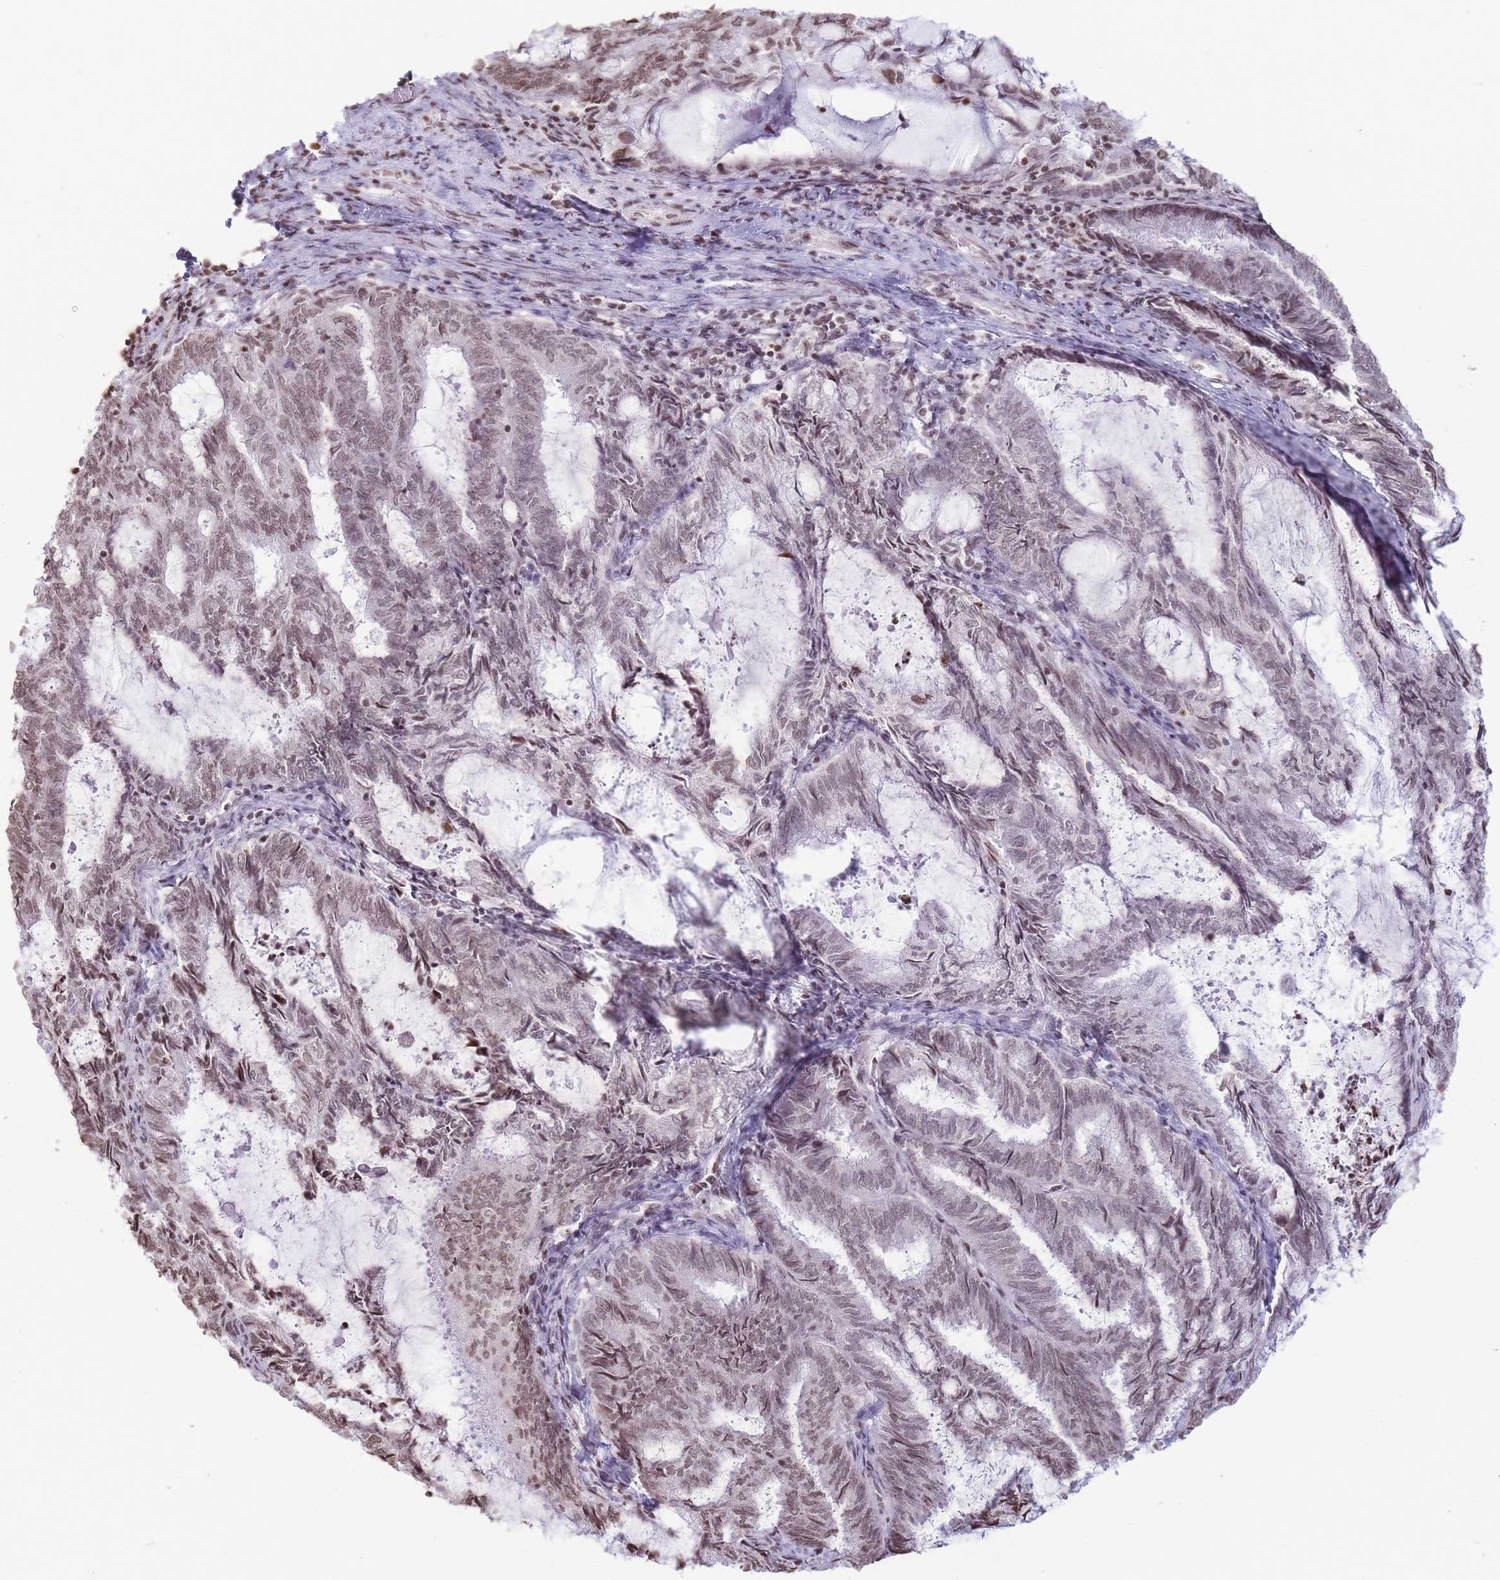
{"staining": {"intensity": "weak", "quantity": ">75%", "location": "nuclear"}, "tissue": "endometrial cancer", "cell_type": "Tumor cells", "image_type": "cancer", "snomed": [{"axis": "morphology", "description": "Adenocarcinoma, NOS"}, {"axis": "topography", "description": "Endometrium"}], "caption": "Endometrial adenocarcinoma was stained to show a protein in brown. There is low levels of weak nuclear positivity in about >75% of tumor cells.", "gene": "SHISAL1", "patient": {"sex": "female", "age": 80}}